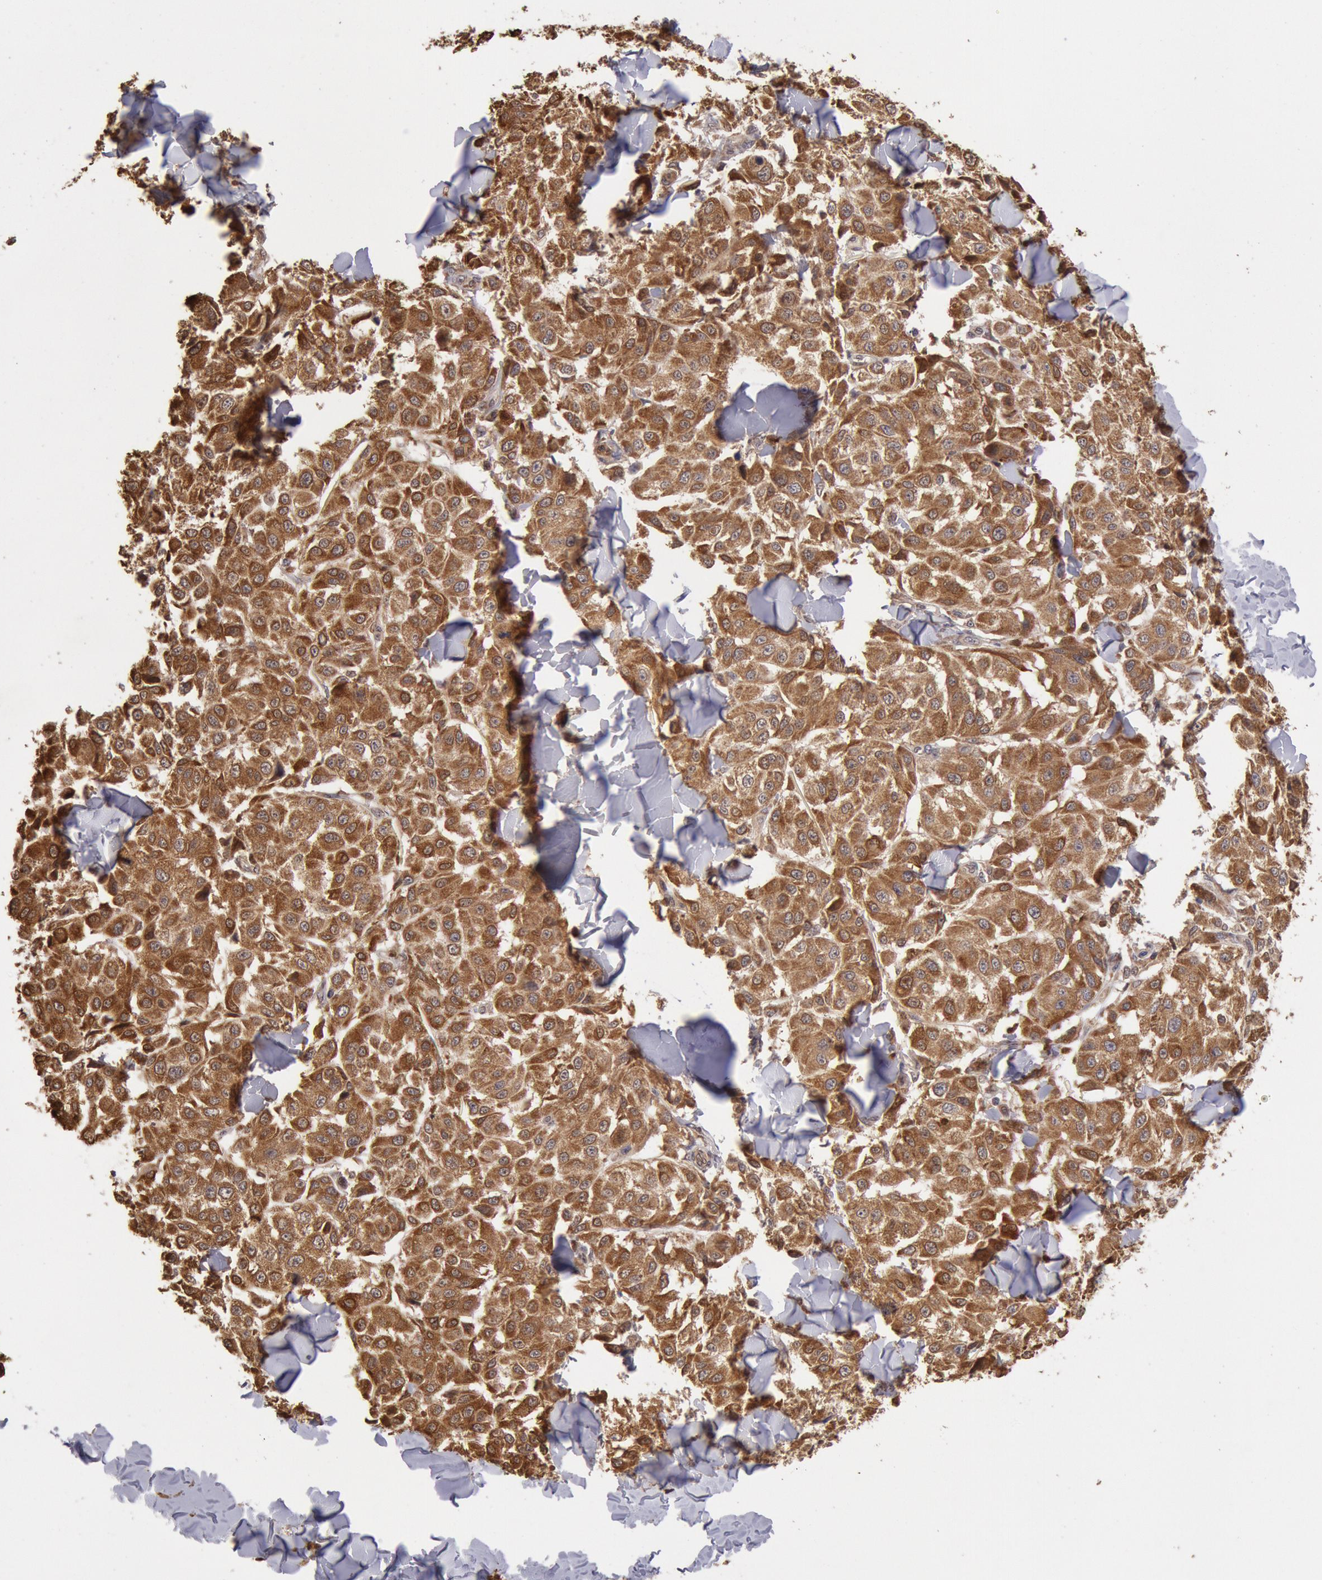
{"staining": {"intensity": "strong", "quantity": ">75%", "location": "cytoplasmic/membranous"}, "tissue": "melanoma", "cell_type": "Tumor cells", "image_type": "cancer", "snomed": [{"axis": "morphology", "description": "Malignant melanoma, NOS"}, {"axis": "topography", "description": "Skin"}], "caption": "There is high levels of strong cytoplasmic/membranous expression in tumor cells of malignant melanoma, as demonstrated by immunohistochemical staining (brown color).", "gene": "COMT", "patient": {"sex": "female", "age": 64}}